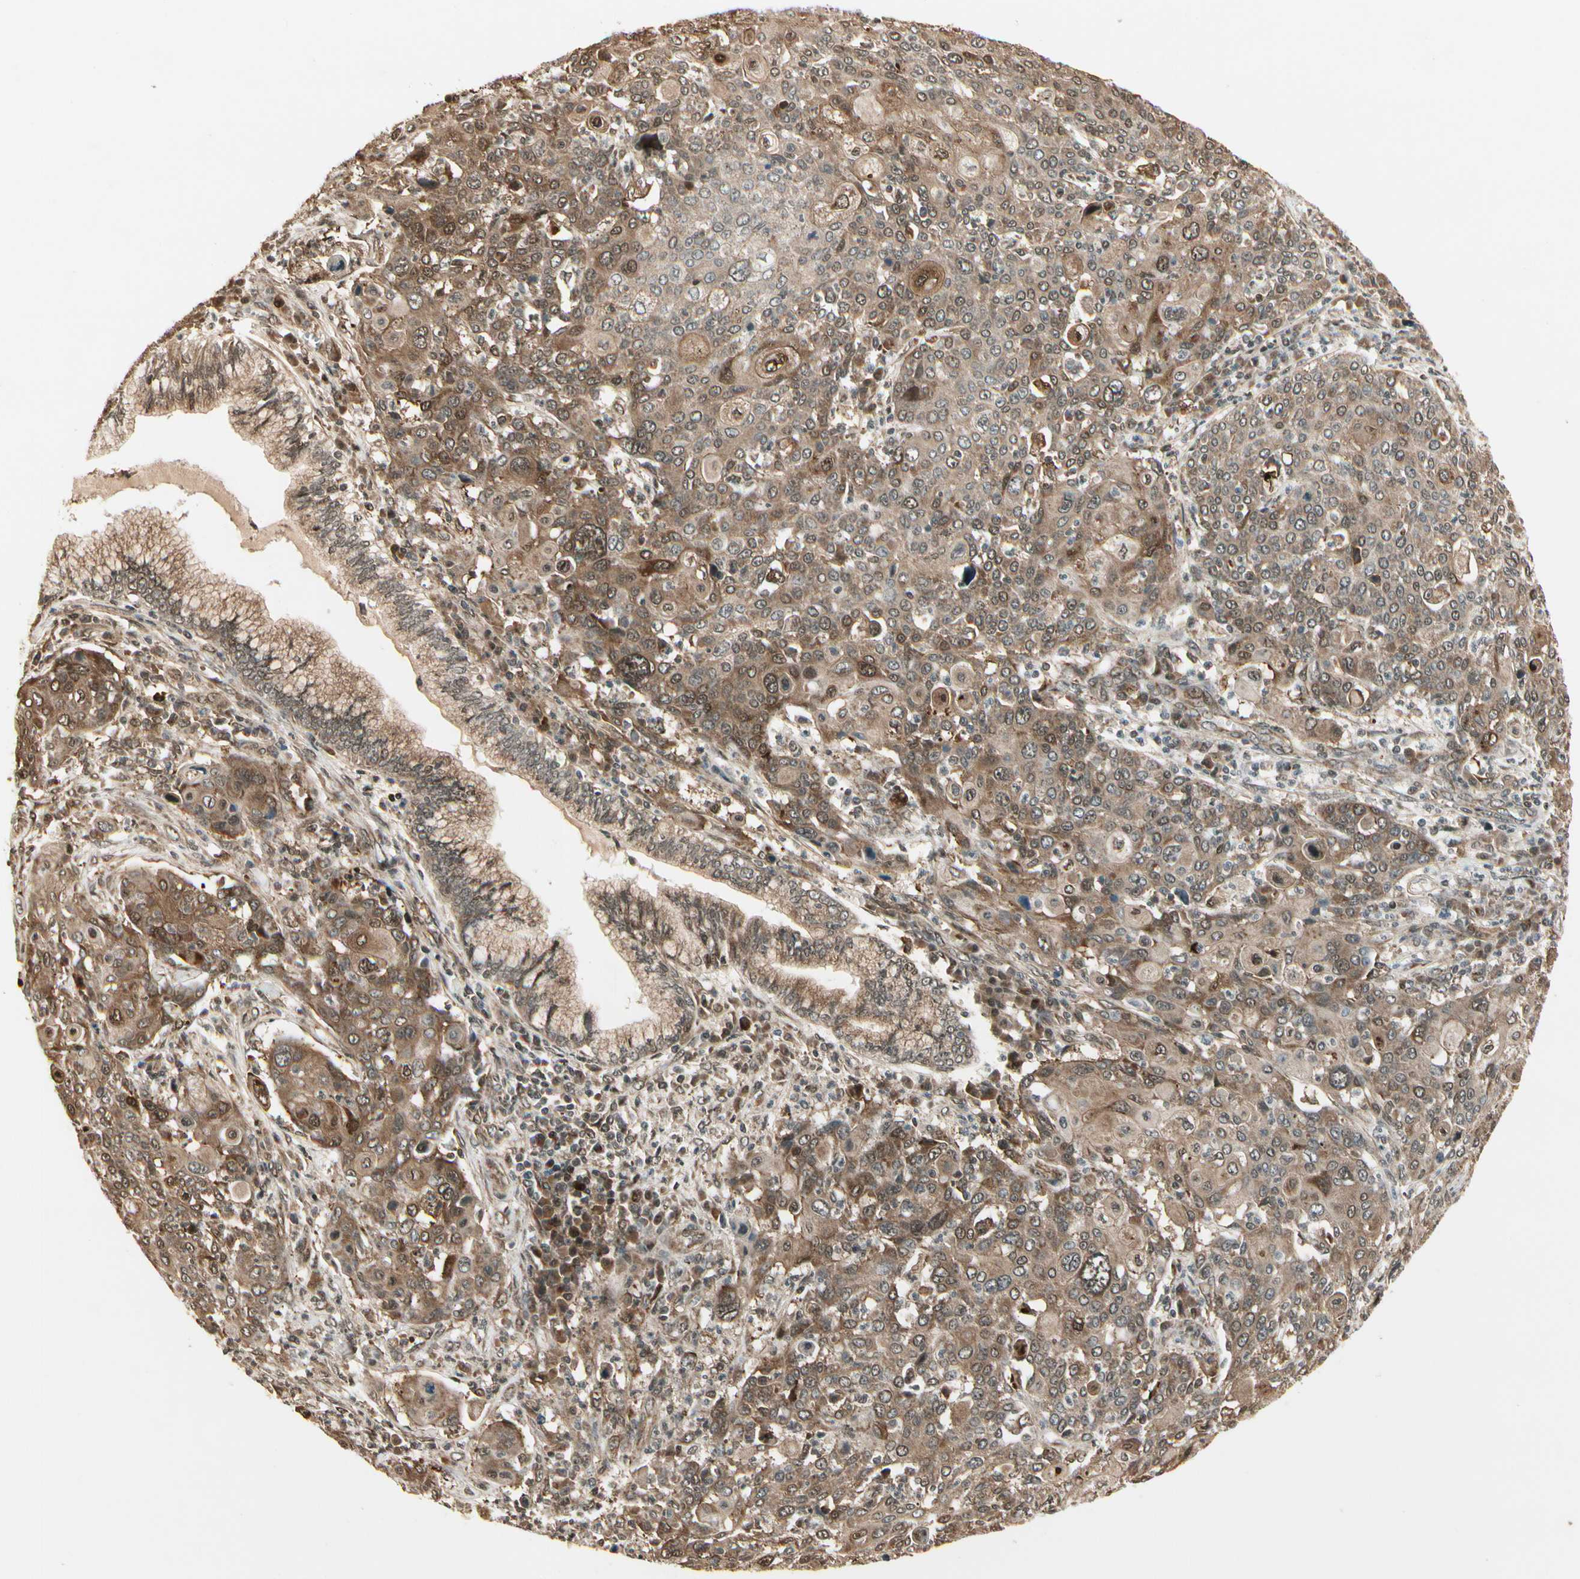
{"staining": {"intensity": "moderate", "quantity": ">75%", "location": "cytoplasmic/membranous"}, "tissue": "cervical cancer", "cell_type": "Tumor cells", "image_type": "cancer", "snomed": [{"axis": "morphology", "description": "Squamous cell carcinoma, NOS"}, {"axis": "topography", "description": "Cervix"}], "caption": "Human cervical cancer (squamous cell carcinoma) stained with a protein marker demonstrates moderate staining in tumor cells.", "gene": "GLUL", "patient": {"sex": "female", "age": 40}}